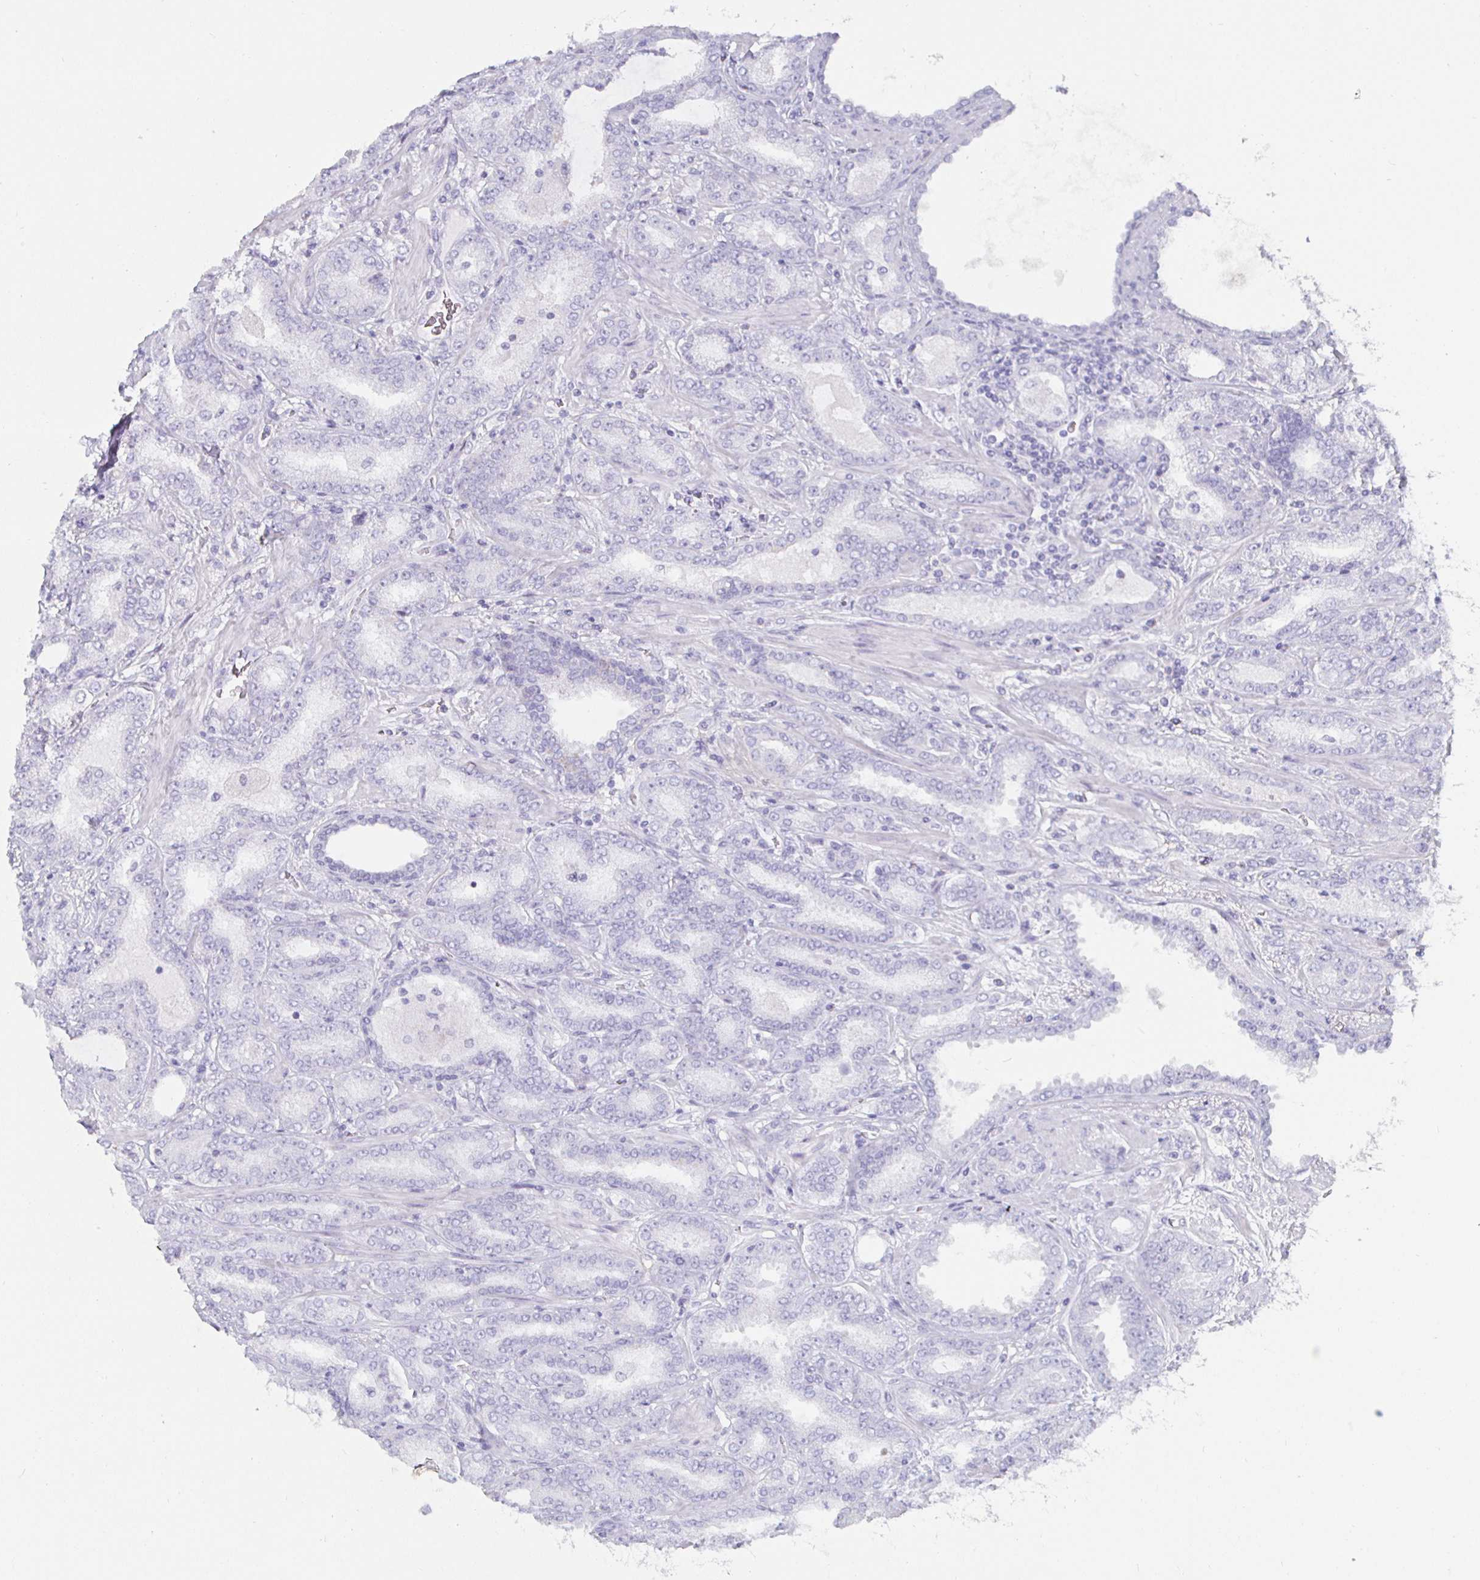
{"staining": {"intensity": "negative", "quantity": "none", "location": "none"}, "tissue": "prostate cancer", "cell_type": "Tumor cells", "image_type": "cancer", "snomed": [{"axis": "morphology", "description": "Adenocarcinoma, High grade"}, {"axis": "topography", "description": "Prostate"}], "caption": "A histopathology image of high-grade adenocarcinoma (prostate) stained for a protein reveals no brown staining in tumor cells.", "gene": "ENPP1", "patient": {"sex": "male", "age": 72}}